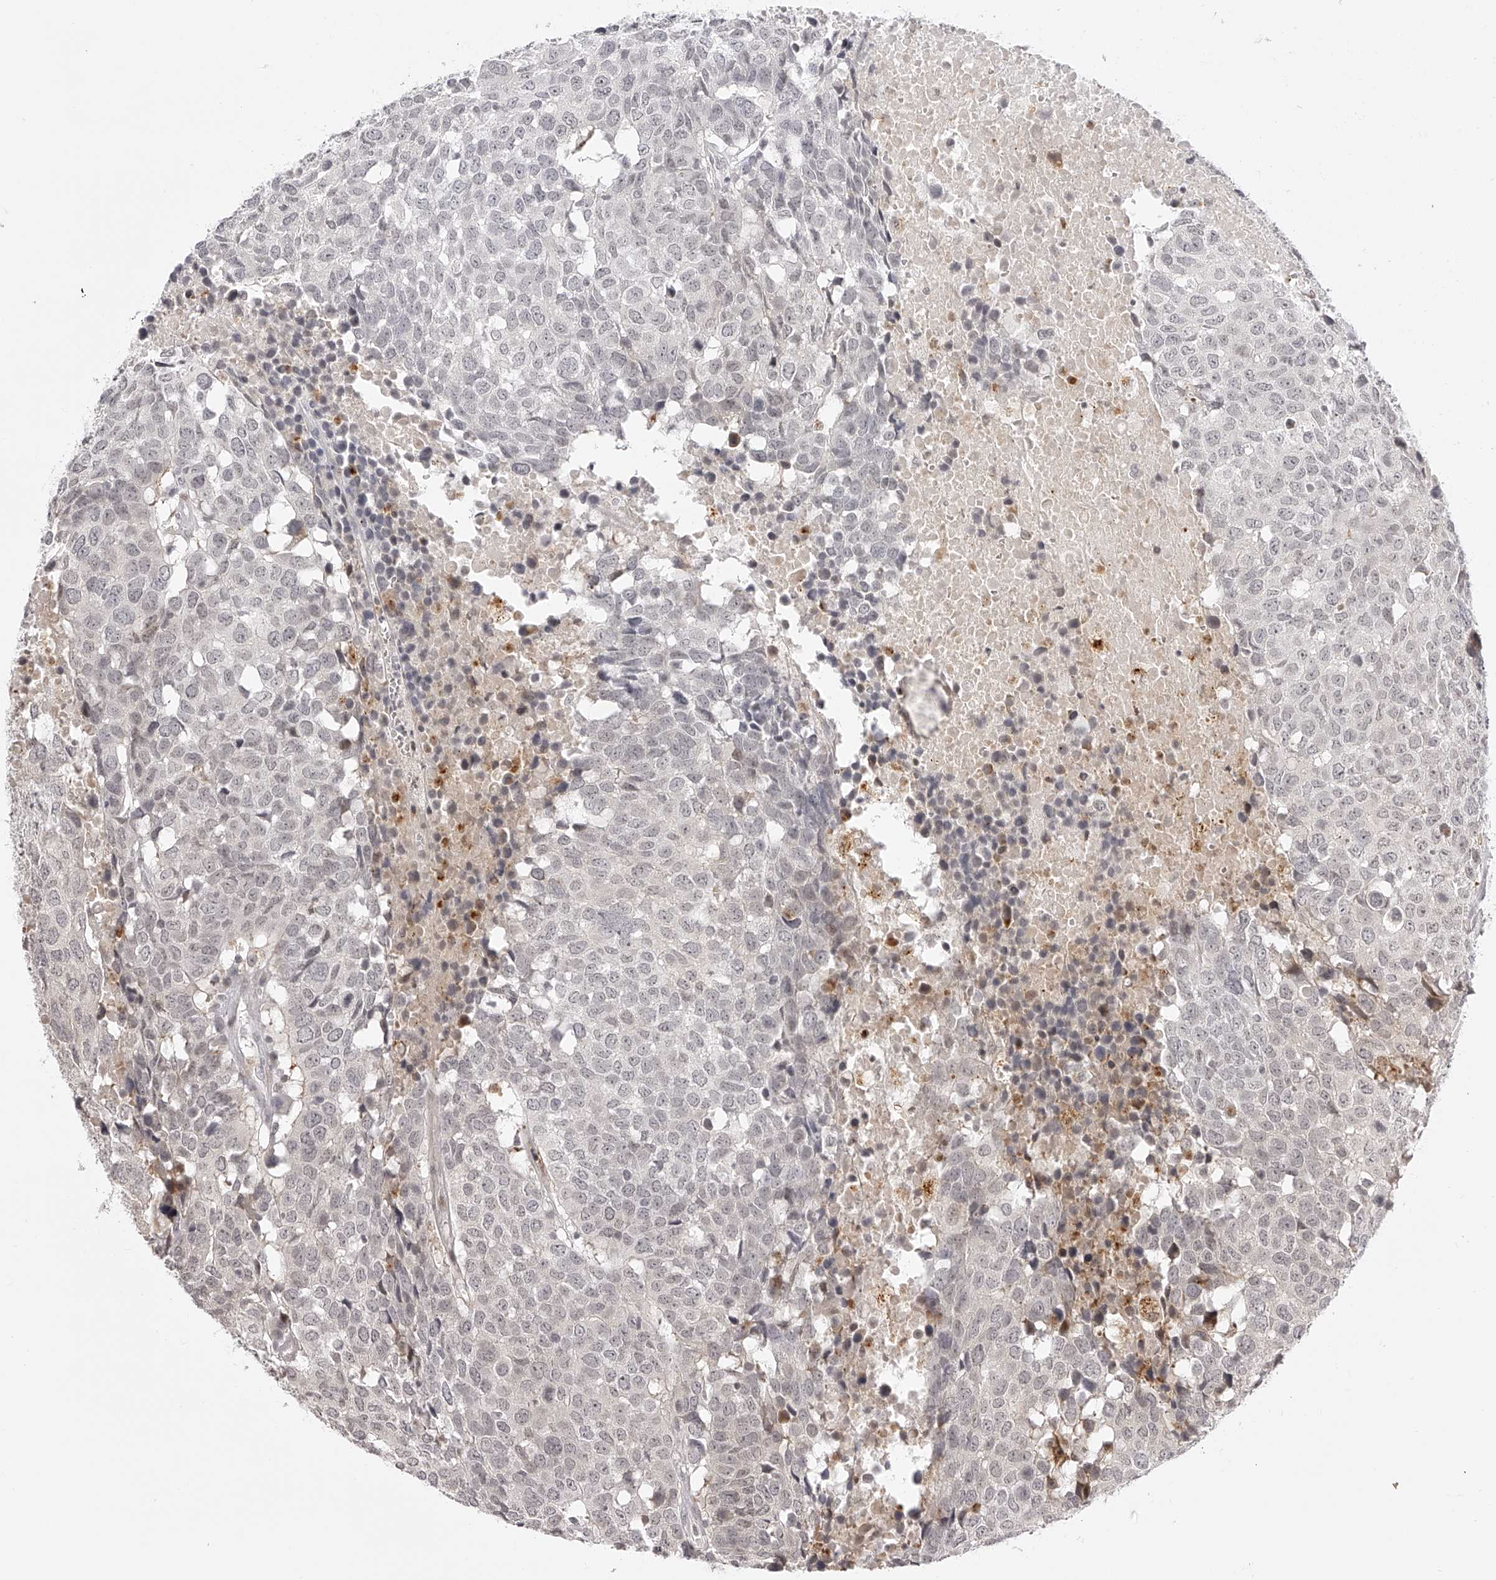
{"staining": {"intensity": "negative", "quantity": "none", "location": "none"}, "tissue": "head and neck cancer", "cell_type": "Tumor cells", "image_type": "cancer", "snomed": [{"axis": "morphology", "description": "Squamous cell carcinoma, NOS"}, {"axis": "topography", "description": "Head-Neck"}], "caption": "An IHC histopathology image of head and neck cancer is shown. There is no staining in tumor cells of head and neck cancer. The staining was performed using DAB (3,3'-diaminobenzidine) to visualize the protein expression in brown, while the nuclei were stained in blue with hematoxylin (Magnification: 20x).", "gene": "PLEKHG1", "patient": {"sex": "male", "age": 66}}